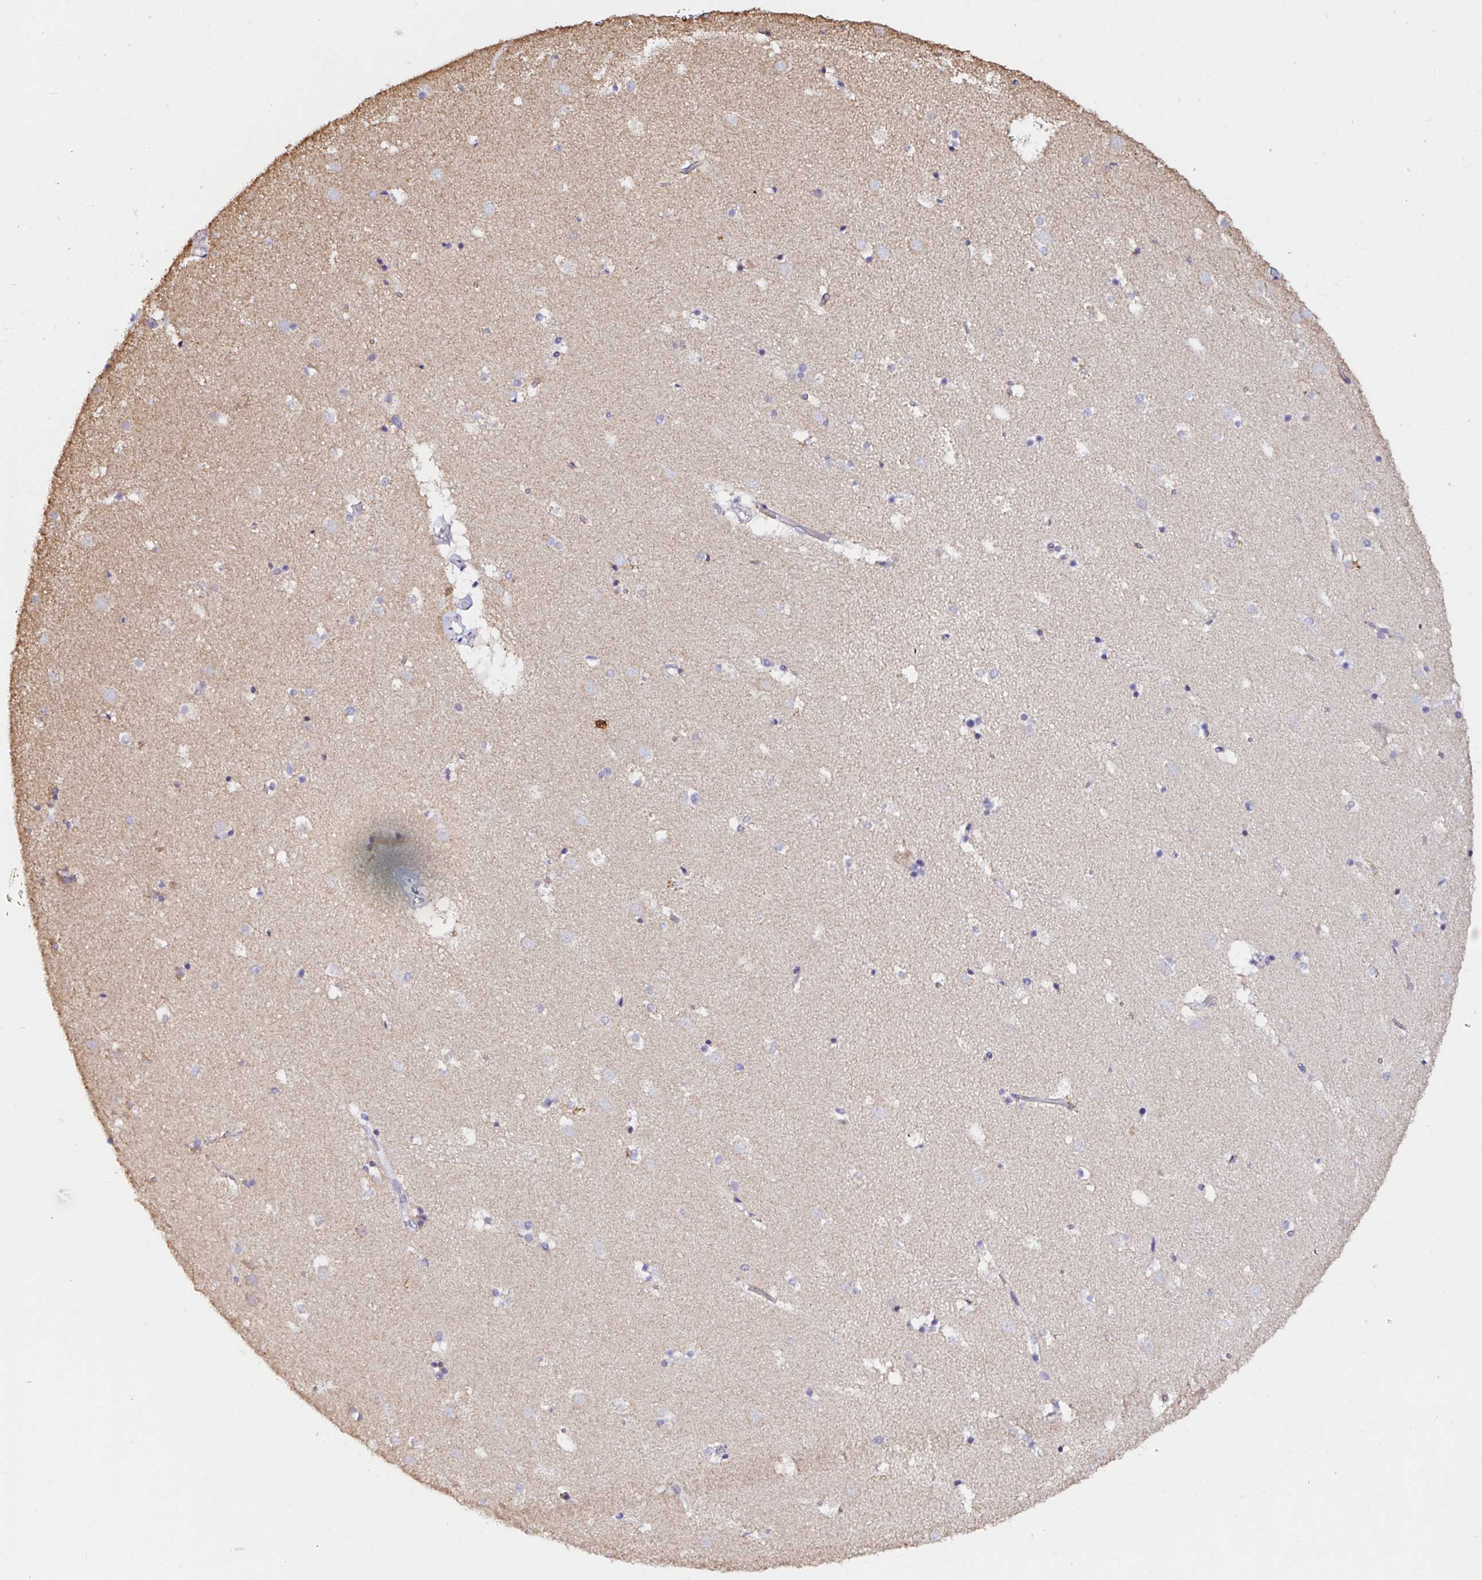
{"staining": {"intensity": "negative", "quantity": "none", "location": "none"}, "tissue": "caudate", "cell_type": "Glial cells", "image_type": "normal", "snomed": [{"axis": "morphology", "description": "Normal tissue, NOS"}, {"axis": "topography", "description": "Lateral ventricle wall"}], "caption": "DAB (3,3'-diaminobenzidine) immunohistochemical staining of unremarkable human caudate displays no significant expression in glial cells.", "gene": "MSR1", "patient": {"sex": "male", "age": 37}}